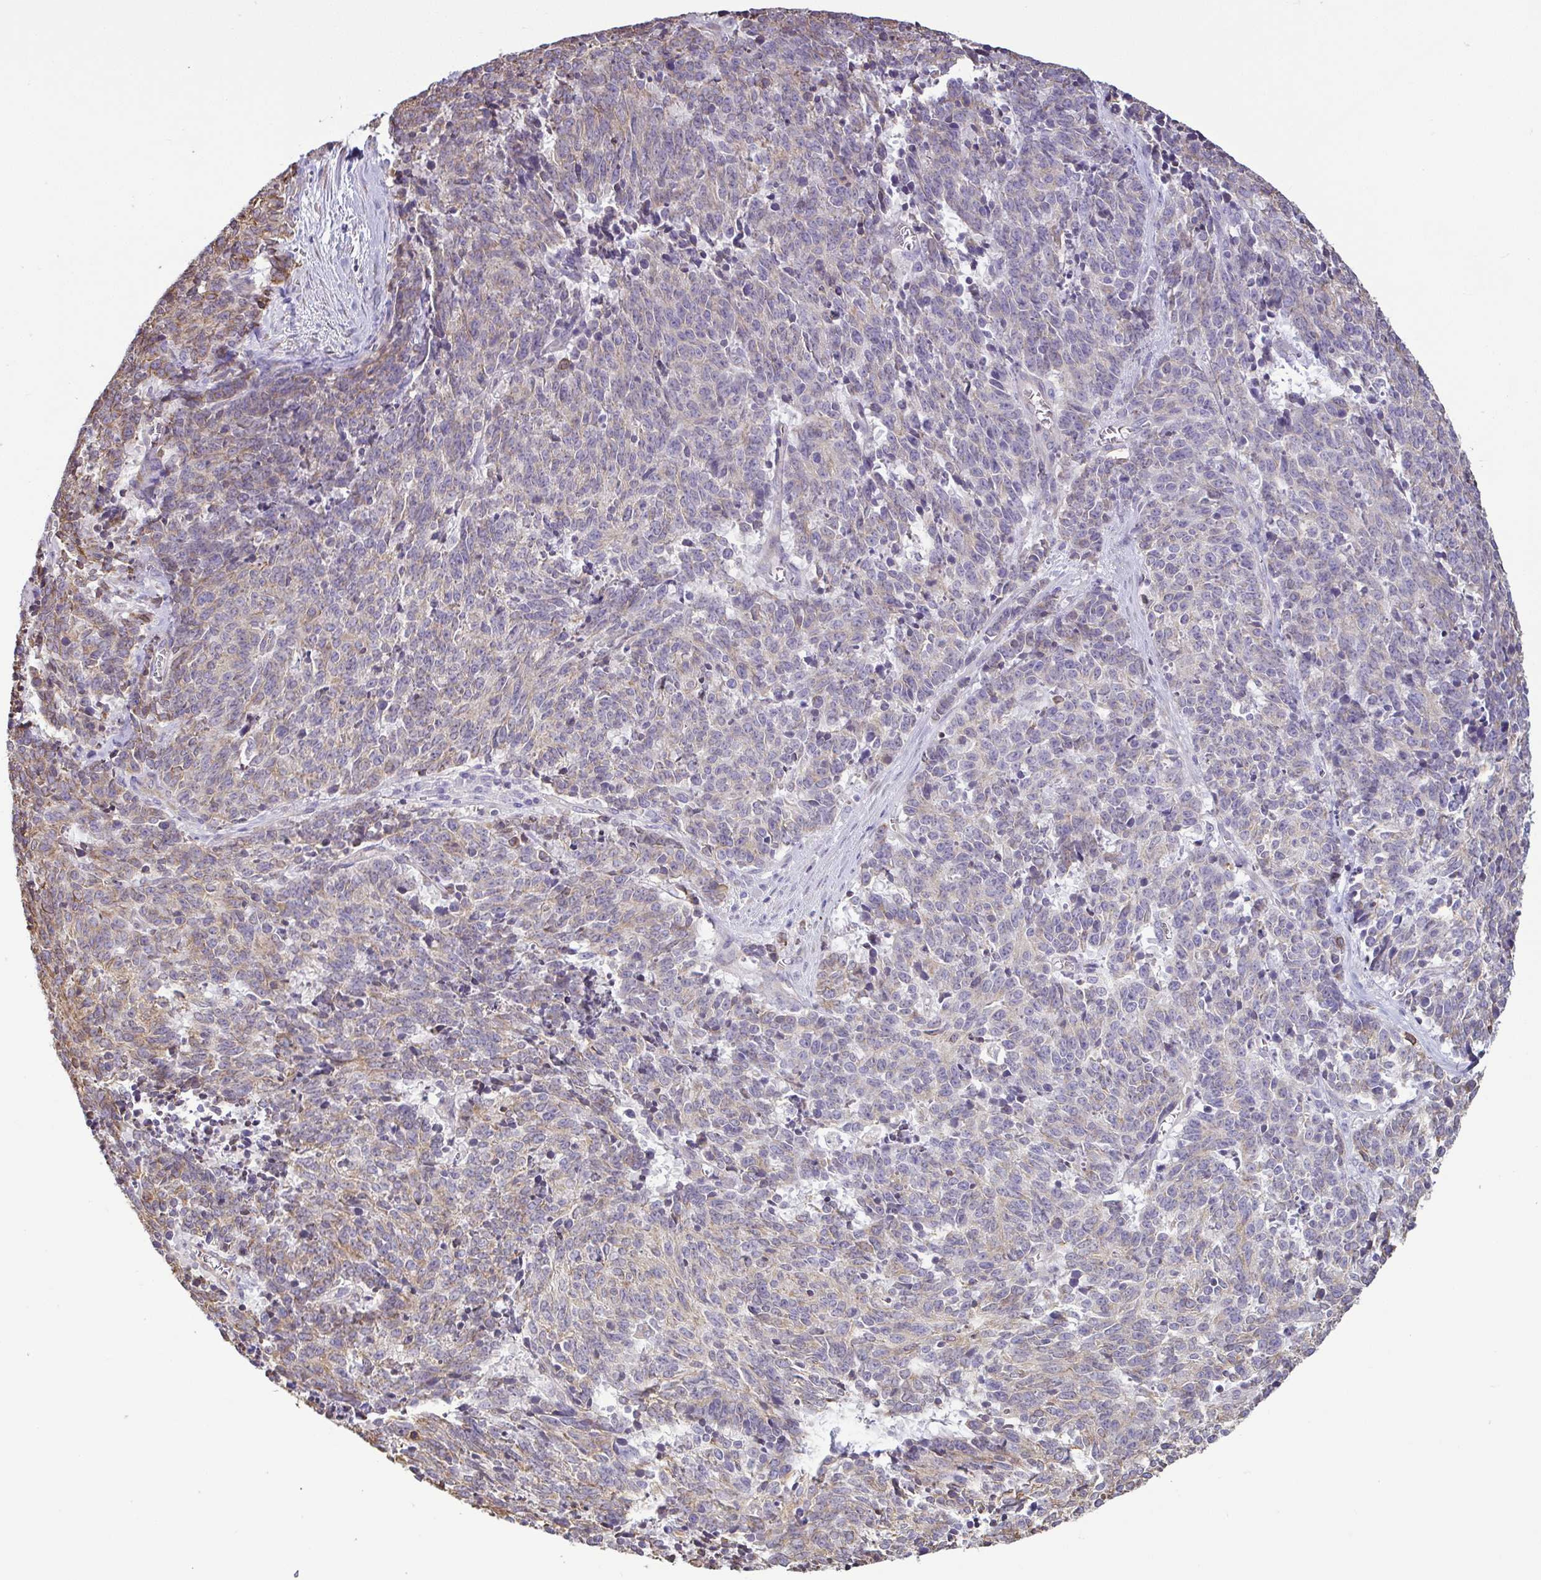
{"staining": {"intensity": "weak", "quantity": "<25%", "location": "cytoplasmic/membranous"}, "tissue": "cervical cancer", "cell_type": "Tumor cells", "image_type": "cancer", "snomed": [{"axis": "morphology", "description": "Squamous cell carcinoma, NOS"}, {"axis": "topography", "description": "Cervix"}], "caption": "Tumor cells are negative for protein expression in human squamous cell carcinoma (cervical). (Stains: DAB immunohistochemistry (IHC) with hematoxylin counter stain, Microscopy: brightfield microscopy at high magnification).", "gene": "MYL10", "patient": {"sex": "female", "age": 29}}